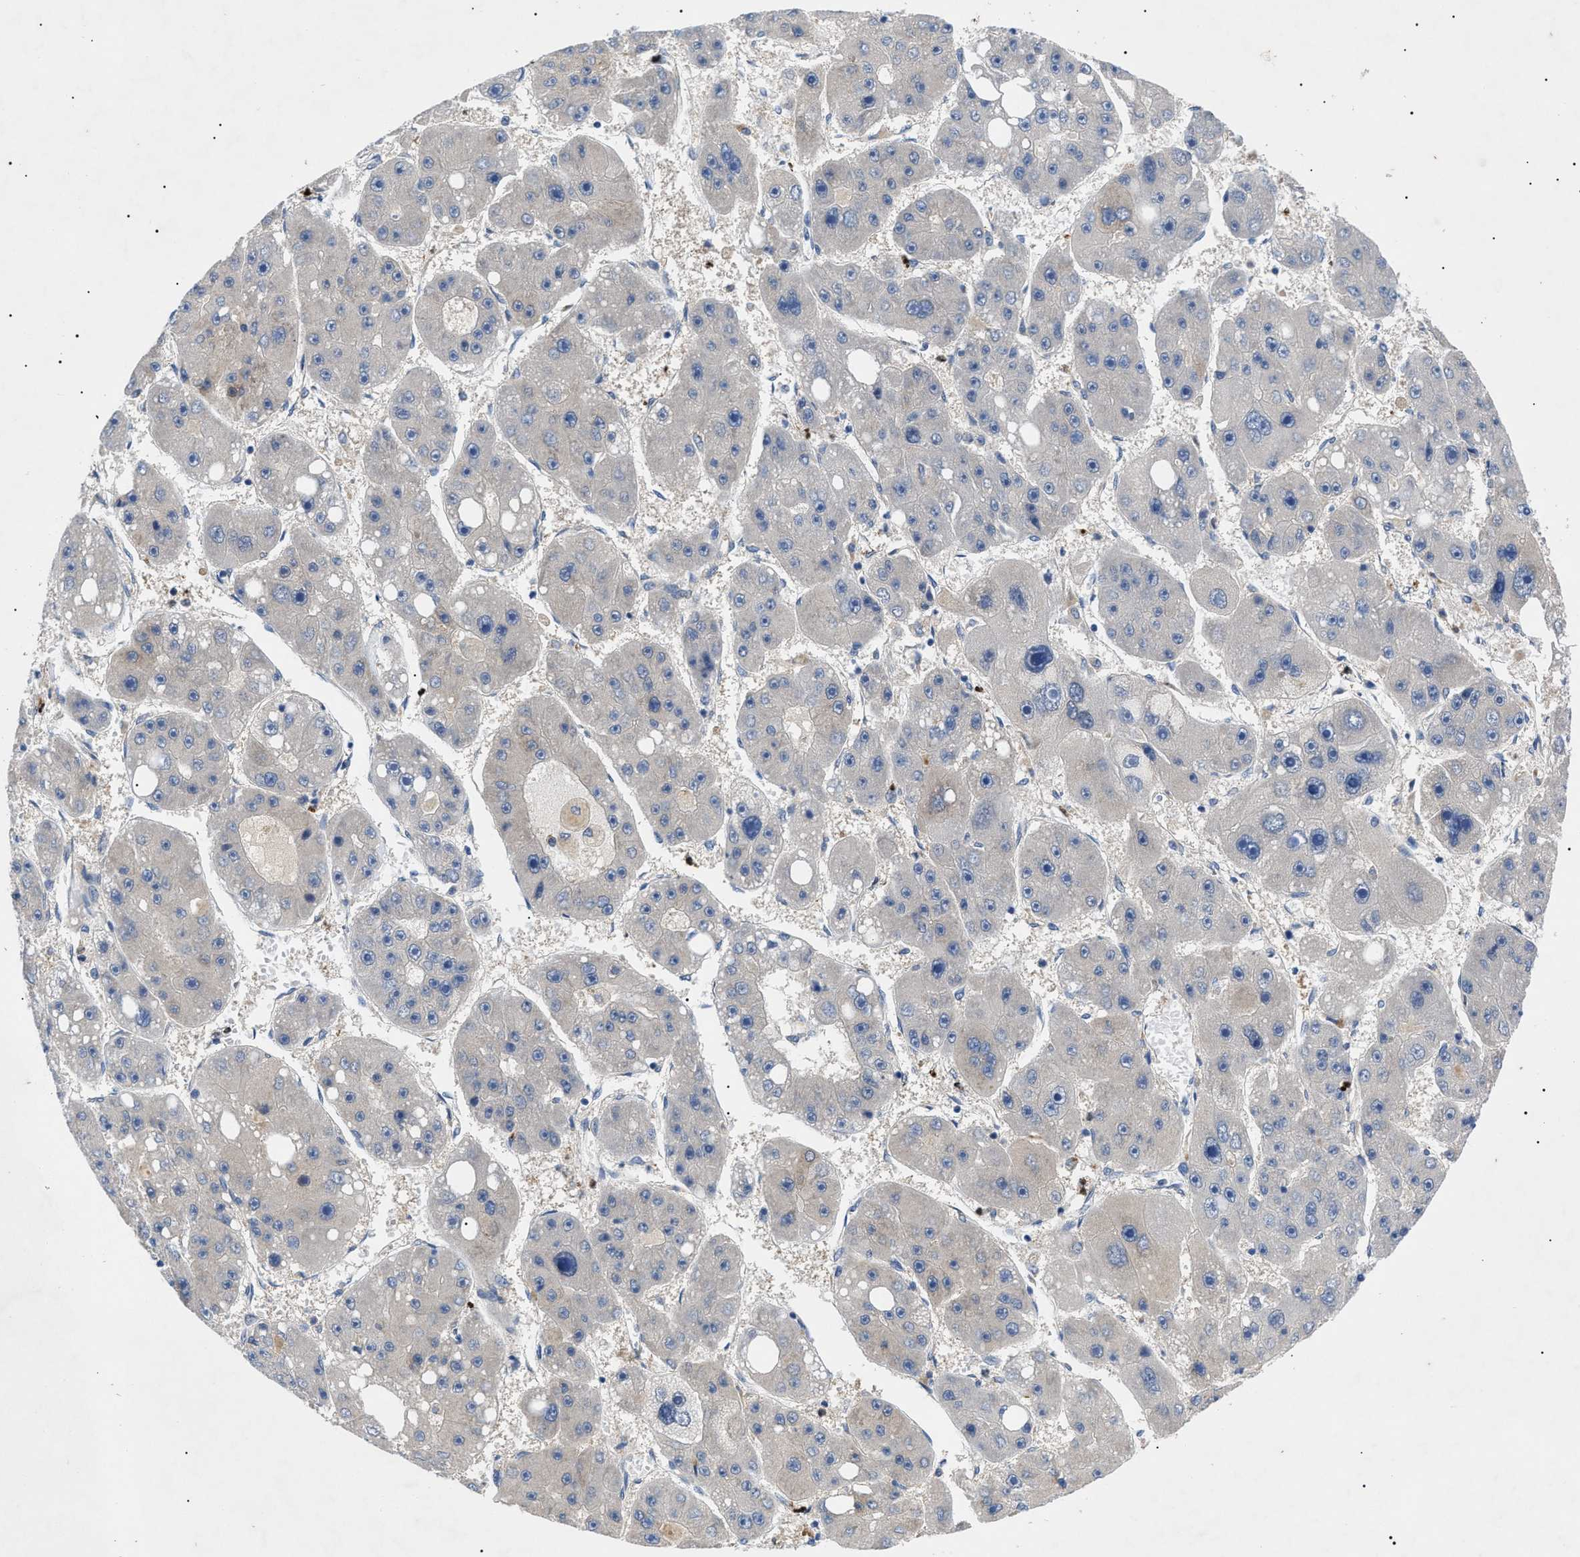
{"staining": {"intensity": "weak", "quantity": "25%-75%", "location": "cytoplasmic/membranous"}, "tissue": "liver cancer", "cell_type": "Tumor cells", "image_type": "cancer", "snomed": [{"axis": "morphology", "description": "Carcinoma, Hepatocellular, NOS"}, {"axis": "topography", "description": "Liver"}], "caption": "The photomicrograph reveals immunohistochemical staining of liver hepatocellular carcinoma. There is weak cytoplasmic/membranous positivity is seen in about 25%-75% of tumor cells.", "gene": "RIPK1", "patient": {"sex": "female", "age": 61}}